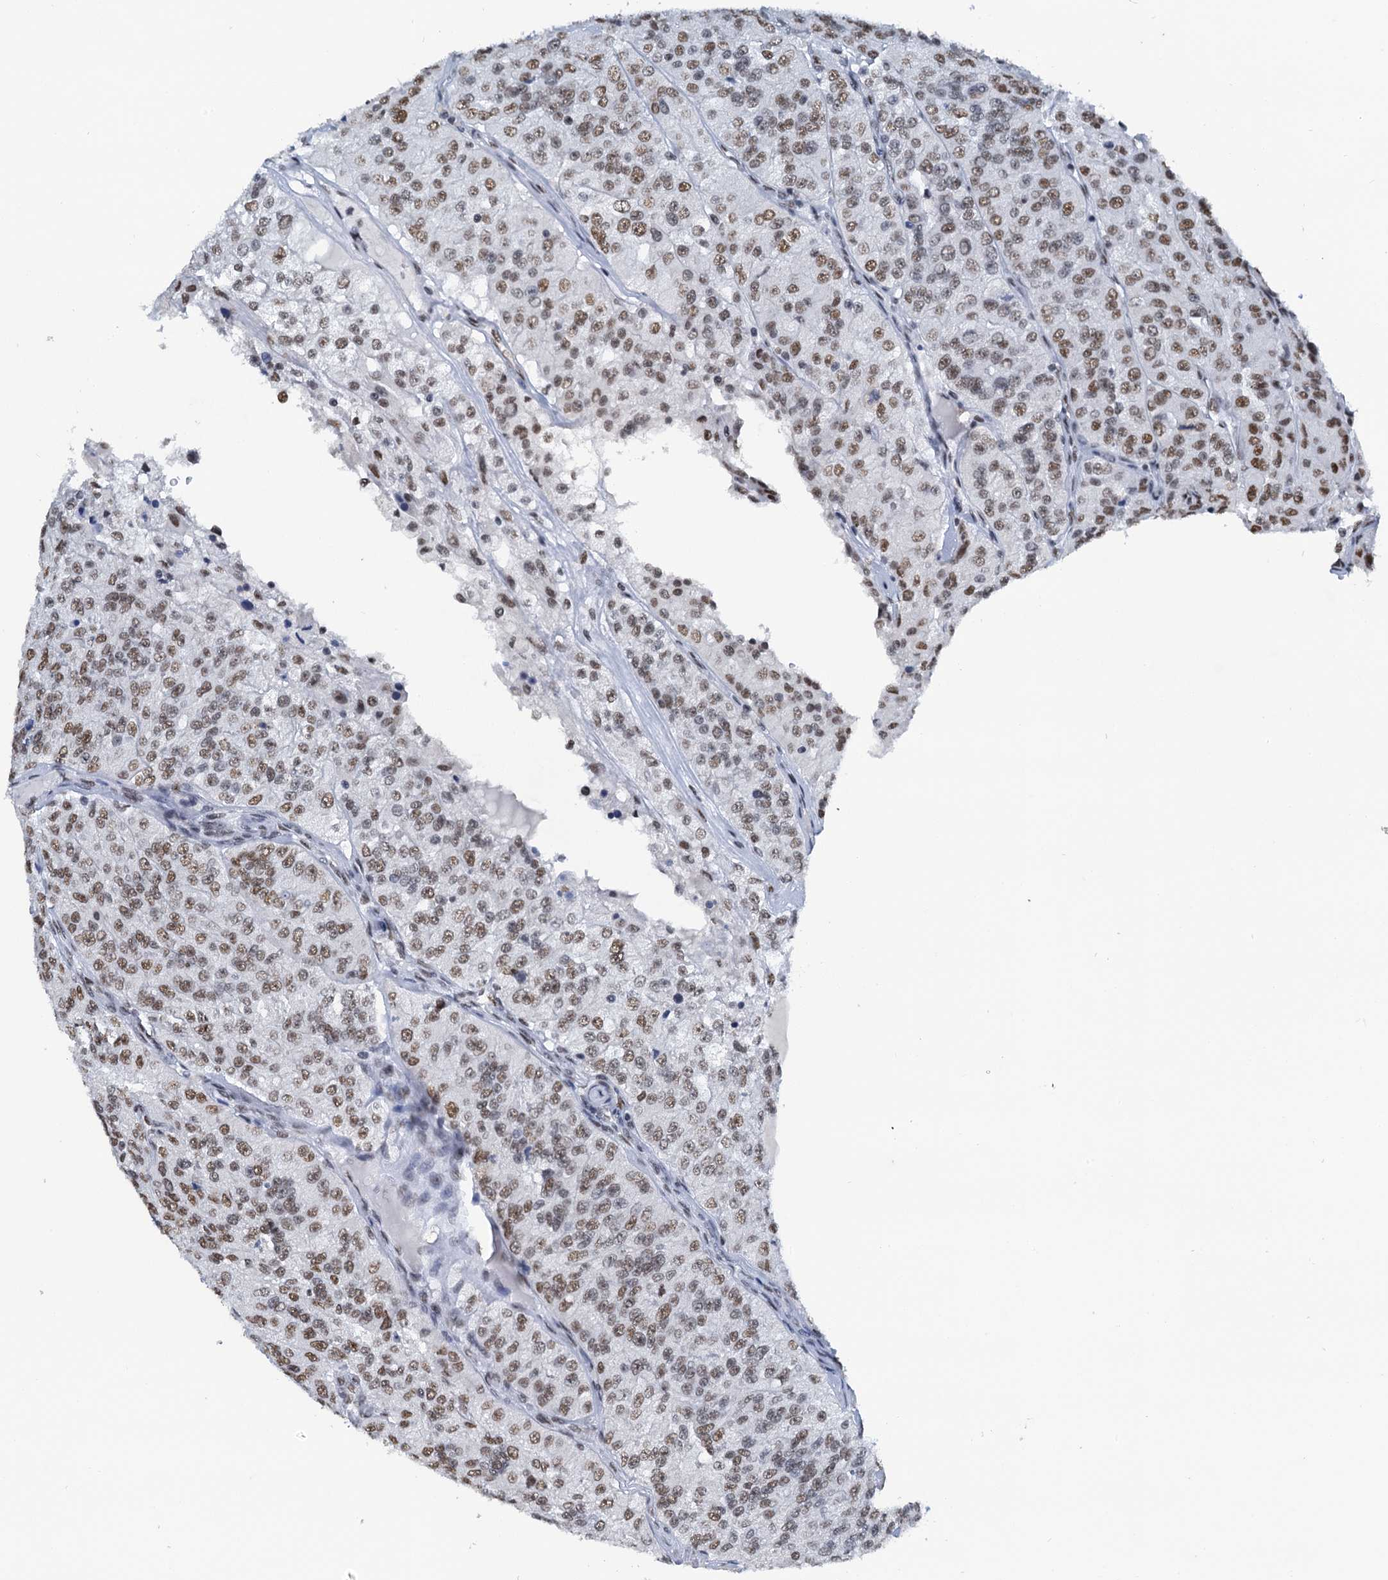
{"staining": {"intensity": "moderate", "quantity": ">75%", "location": "nuclear"}, "tissue": "renal cancer", "cell_type": "Tumor cells", "image_type": "cancer", "snomed": [{"axis": "morphology", "description": "Adenocarcinoma, NOS"}, {"axis": "topography", "description": "Kidney"}], "caption": "Adenocarcinoma (renal) stained with immunohistochemistry reveals moderate nuclear staining in approximately >75% of tumor cells.", "gene": "SLTM", "patient": {"sex": "female", "age": 63}}